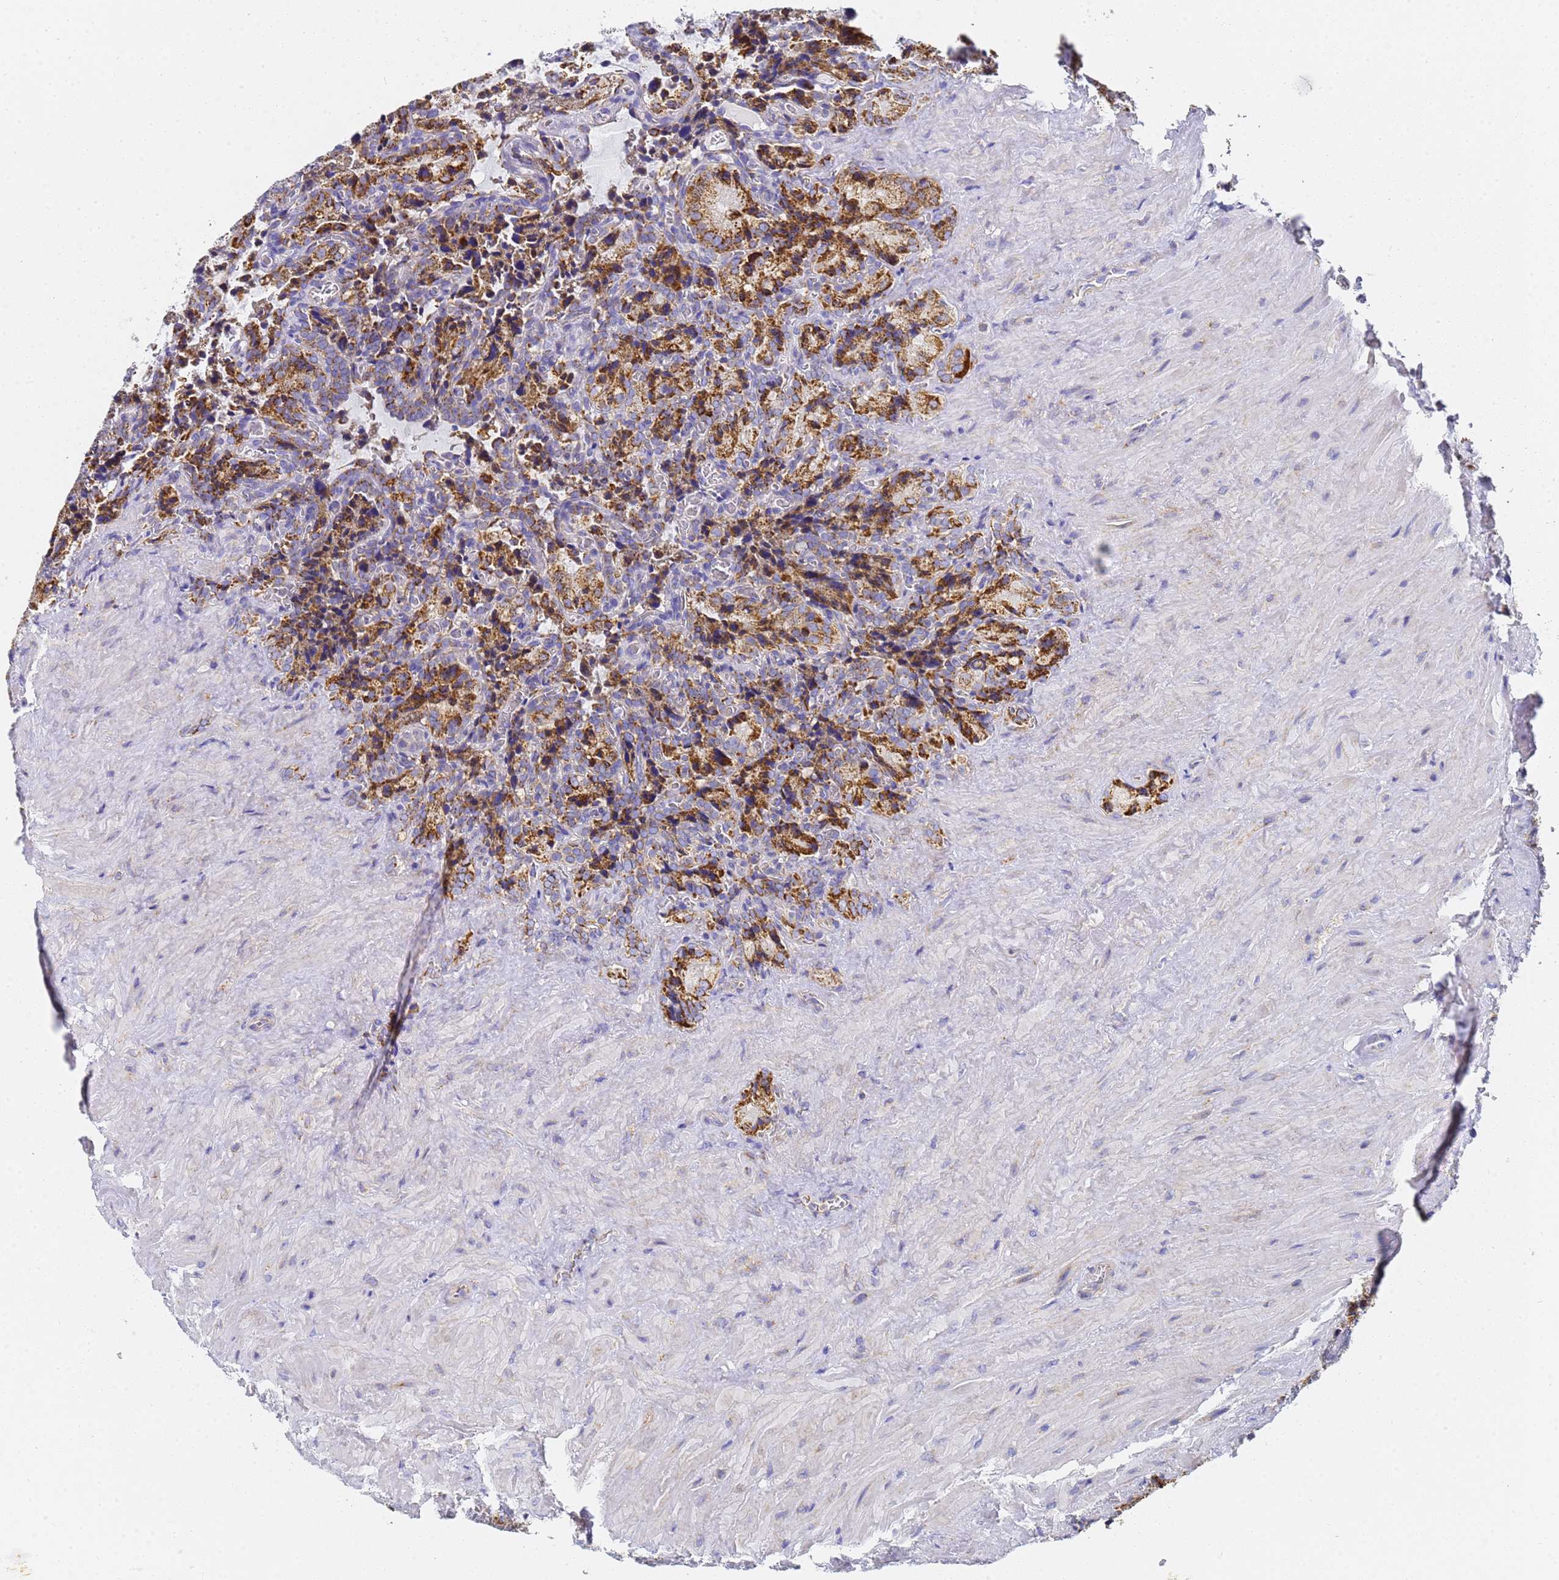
{"staining": {"intensity": "moderate", "quantity": ">75%", "location": "cytoplasmic/membranous"}, "tissue": "seminal vesicle", "cell_type": "Glandular cells", "image_type": "normal", "snomed": [{"axis": "morphology", "description": "Normal tissue, NOS"}, {"axis": "topography", "description": "Seminal veicle"}], "caption": "DAB immunohistochemical staining of benign human seminal vesicle demonstrates moderate cytoplasmic/membranous protein positivity in about >75% of glandular cells. (IHC, brightfield microscopy, high magnification).", "gene": "CNIH4", "patient": {"sex": "male", "age": 62}}